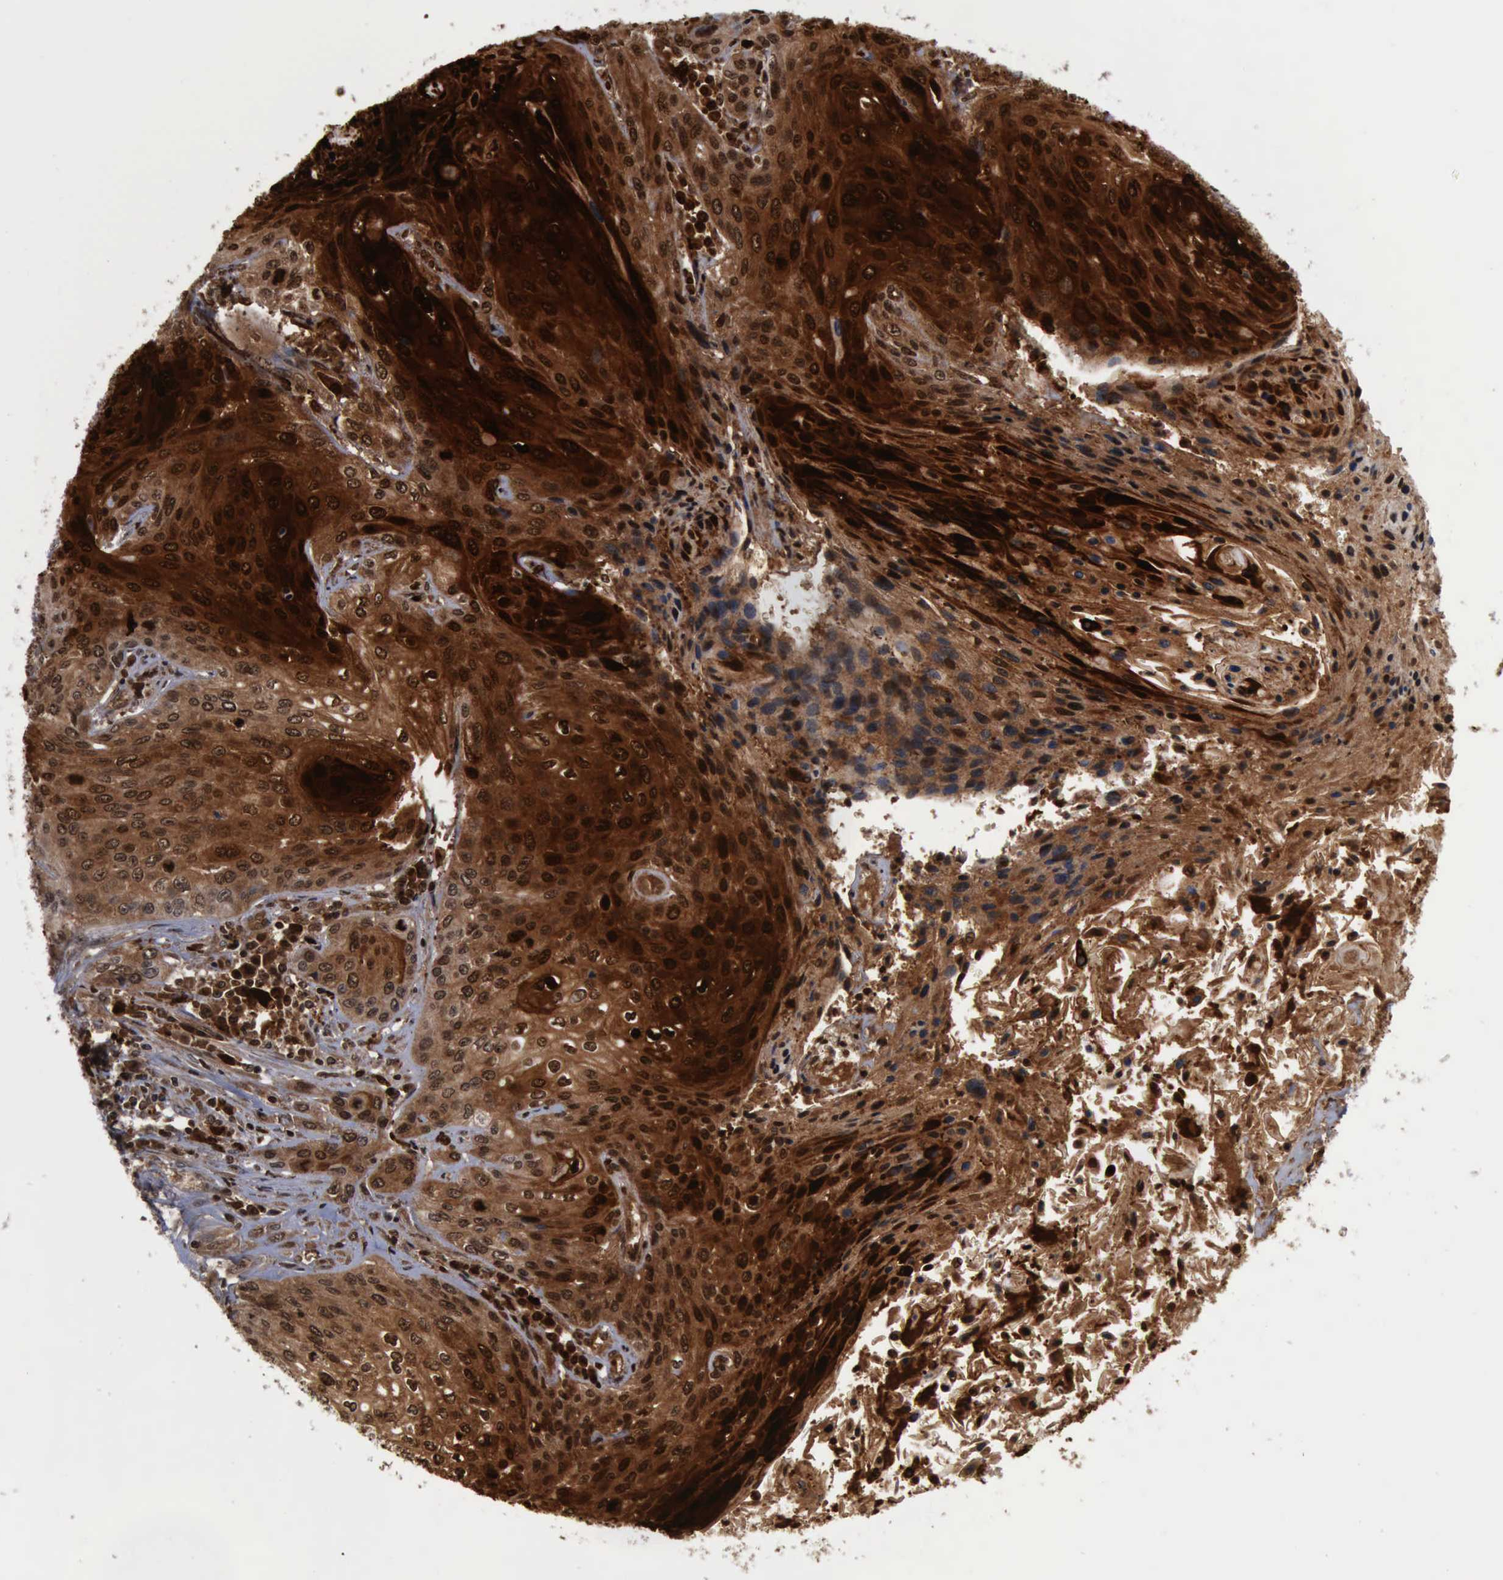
{"staining": {"intensity": "strong", "quantity": ">75%", "location": "cytoplasmic/membranous"}, "tissue": "cervical cancer", "cell_type": "Tumor cells", "image_type": "cancer", "snomed": [{"axis": "morphology", "description": "Squamous cell carcinoma, NOS"}, {"axis": "topography", "description": "Cervix"}], "caption": "Immunohistochemical staining of human cervical cancer (squamous cell carcinoma) reveals strong cytoplasmic/membranous protein expression in about >75% of tumor cells.", "gene": "CSTA", "patient": {"sex": "female", "age": 32}}